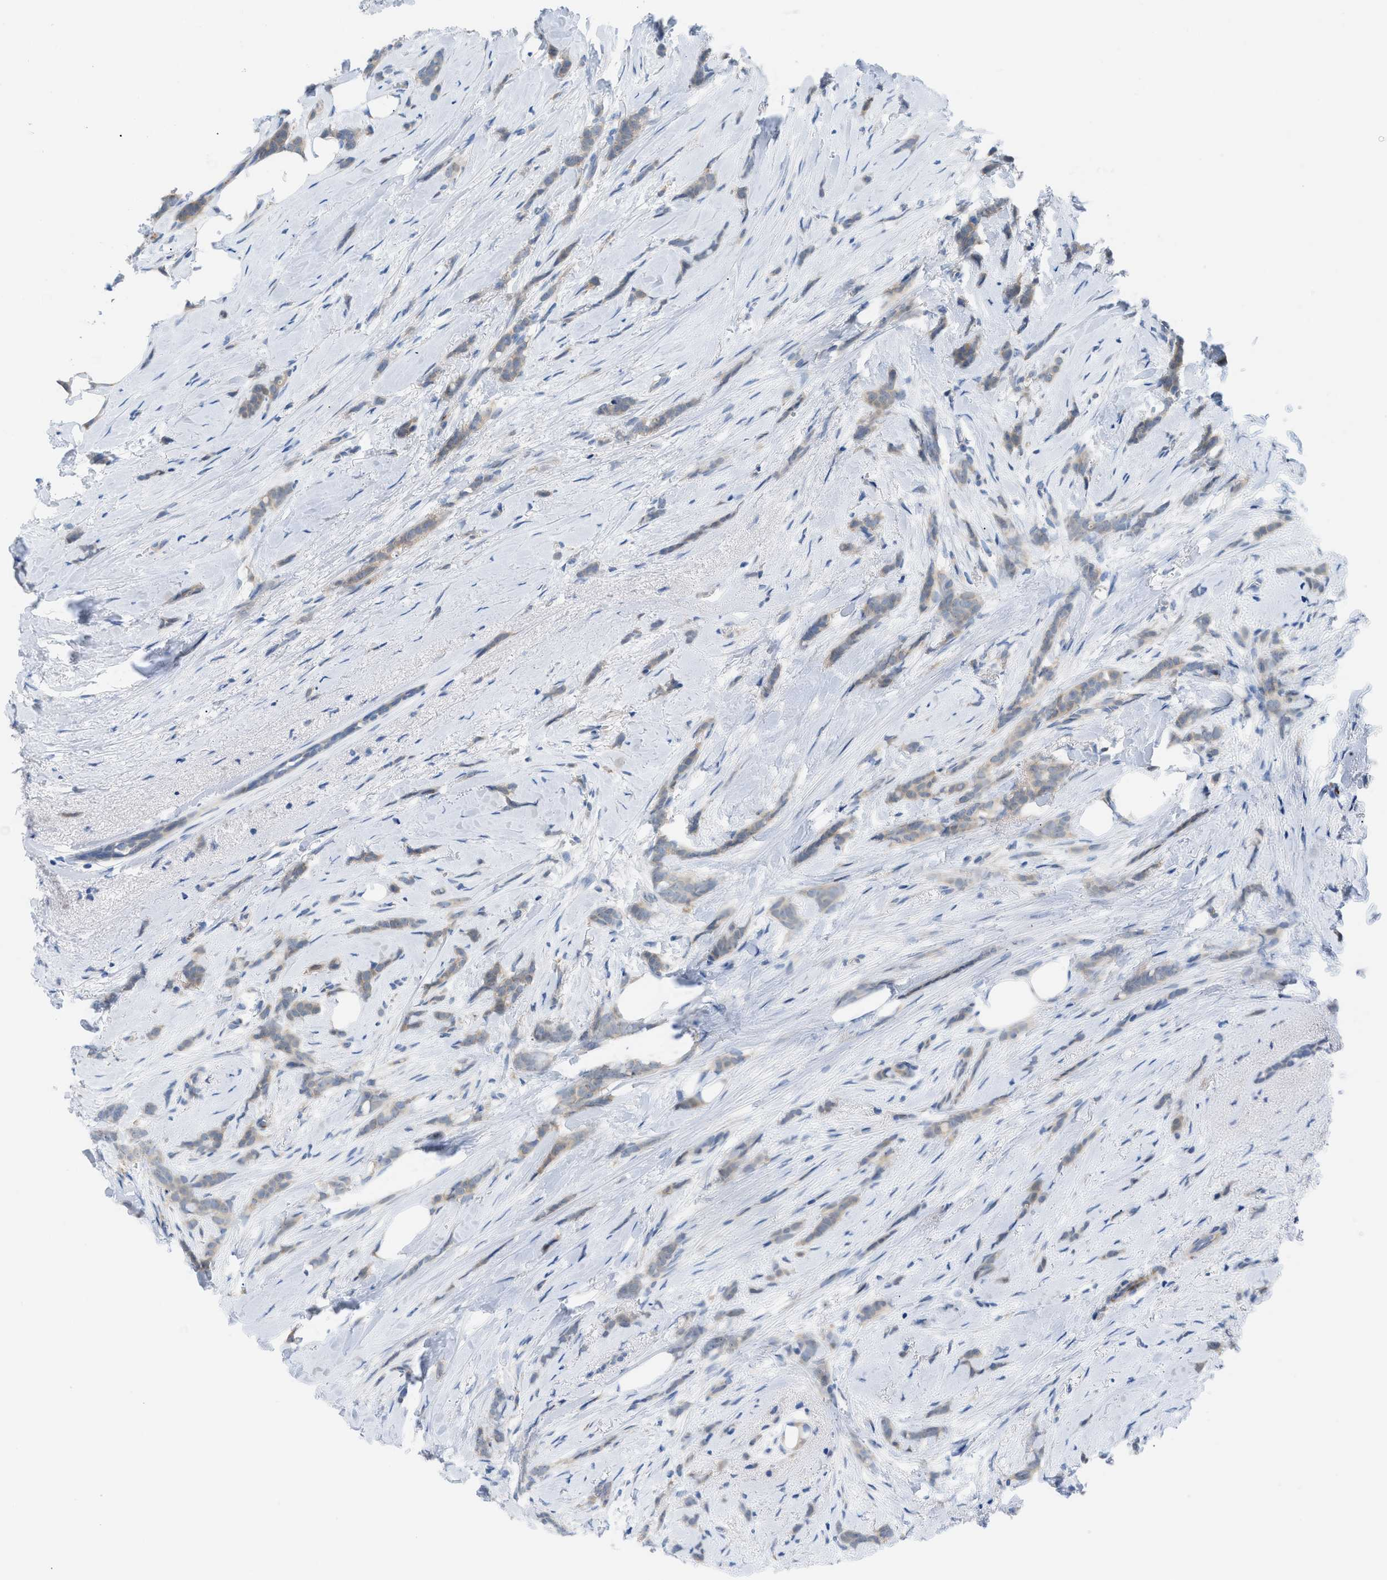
{"staining": {"intensity": "weak", "quantity": ">75%", "location": "cytoplasmic/membranous"}, "tissue": "breast cancer", "cell_type": "Tumor cells", "image_type": "cancer", "snomed": [{"axis": "morphology", "description": "Lobular carcinoma, in situ"}, {"axis": "morphology", "description": "Lobular carcinoma"}, {"axis": "topography", "description": "Breast"}], "caption": "Weak cytoplasmic/membranous staining is present in approximately >75% of tumor cells in breast cancer. The staining was performed using DAB, with brown indicating positive protein expression. Nuclei are stained blue with hematoxylin.", "gene": "RBBP9", "patient": {"sex": "female", "age": 41}}